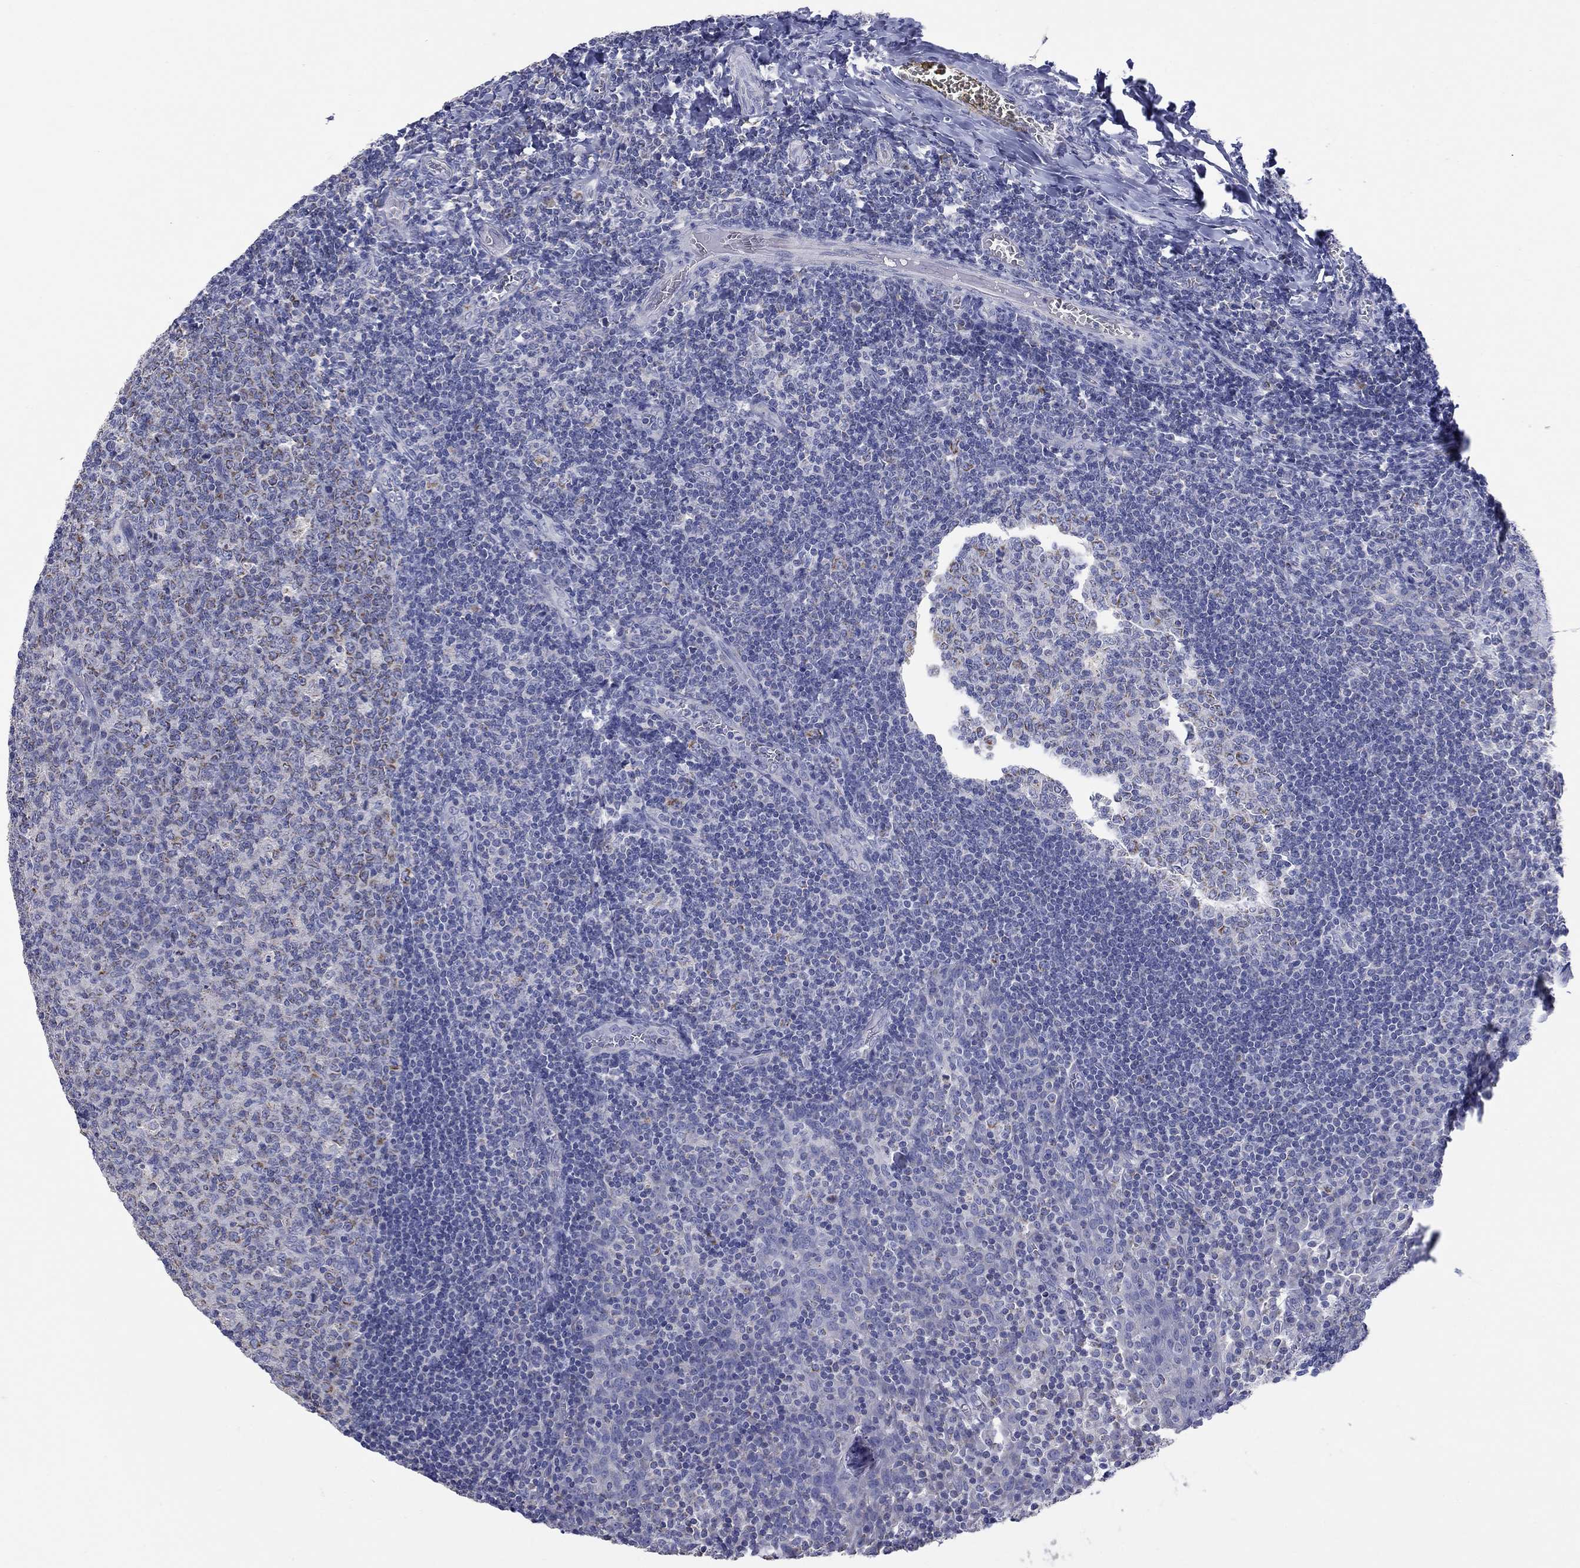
{"staining": {"intensity": "moderate", "quantity": "<25%", "location": "cytoplasmic/membranous"}, "tissue": "tonsil", "cell_type": "Germinal center cells", "image_type": "normal", "snomed": [{"axis": "morphology", "description": "Normal tissue, NOS"}, {"axis": "topography", "description": "Tonsil"}], "caption": "Immunohistochemical staining of benign human tonsil demonstrates <25% levels of moderate cytoplasmic/membranous protein positivity in about <25% of germinal center cells.", "gene": "CLVS1", "patient": {"sex": "female", "age": 13}}